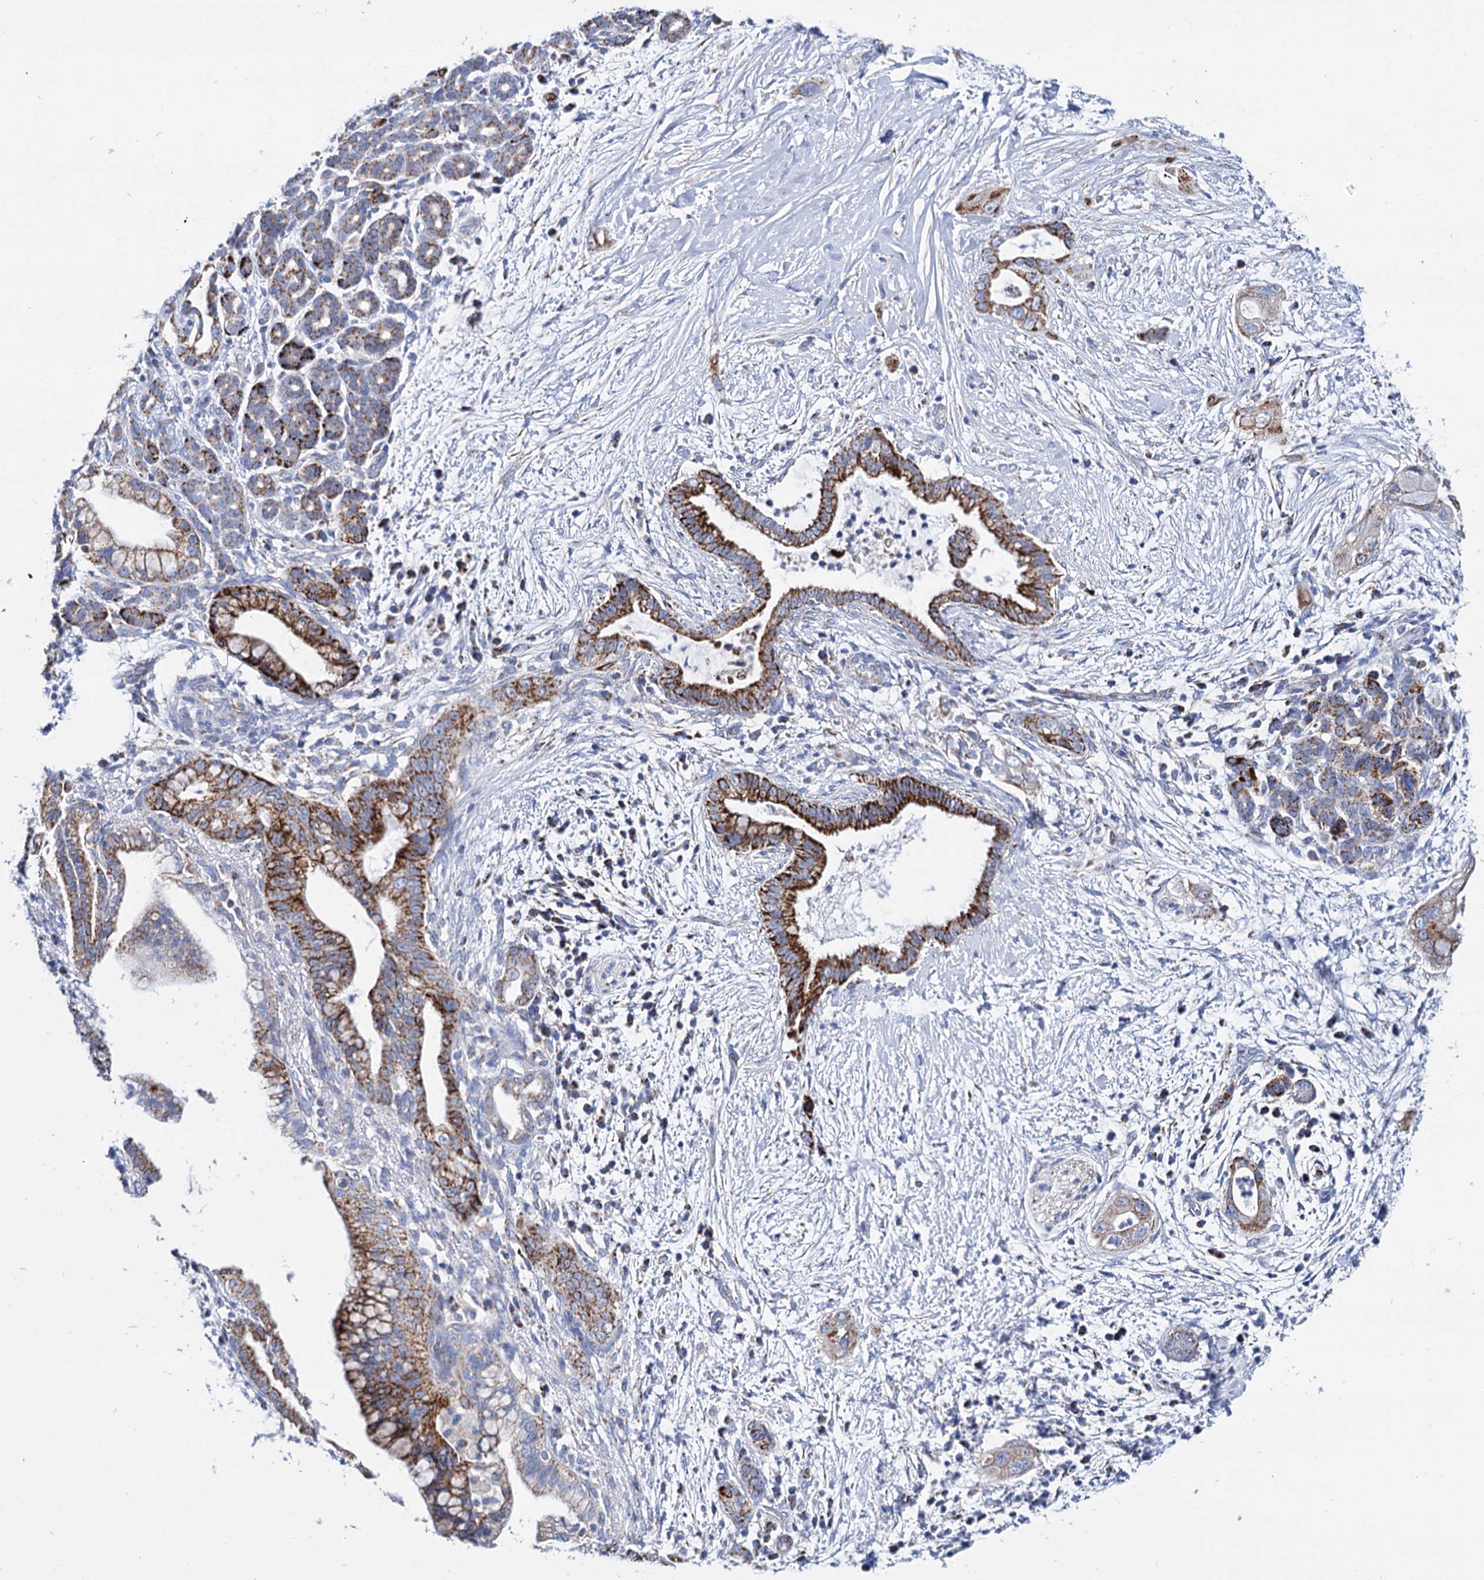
{"staining": {"intensity": "strong", "quantity": ">75%", "location": "cytoplasmic/membranous"}, "tissue": "pancreatic cancer", "cell_type": "Tumor cells", "image_type": "cancer", "snomed": [{"axis": "morphology", "description": "Adenocarcinoma, NOS"}, {"axis": "topography", "description": "Pancreas"}], "caption": "Protein analysis of pancreatic adenocarcinoma tissue exhibits strong cytoplasmic/membranous positivity in approximately >75% of tumor cells. The staining is performed using DAB (3,3'-diaminobenzidine) brown chromogen to label protein expression. The nuclei are counter-stained blue using hematoxylin.", "gene": "UBASH3B", "patient": {"sex": "male", "age": 59}}